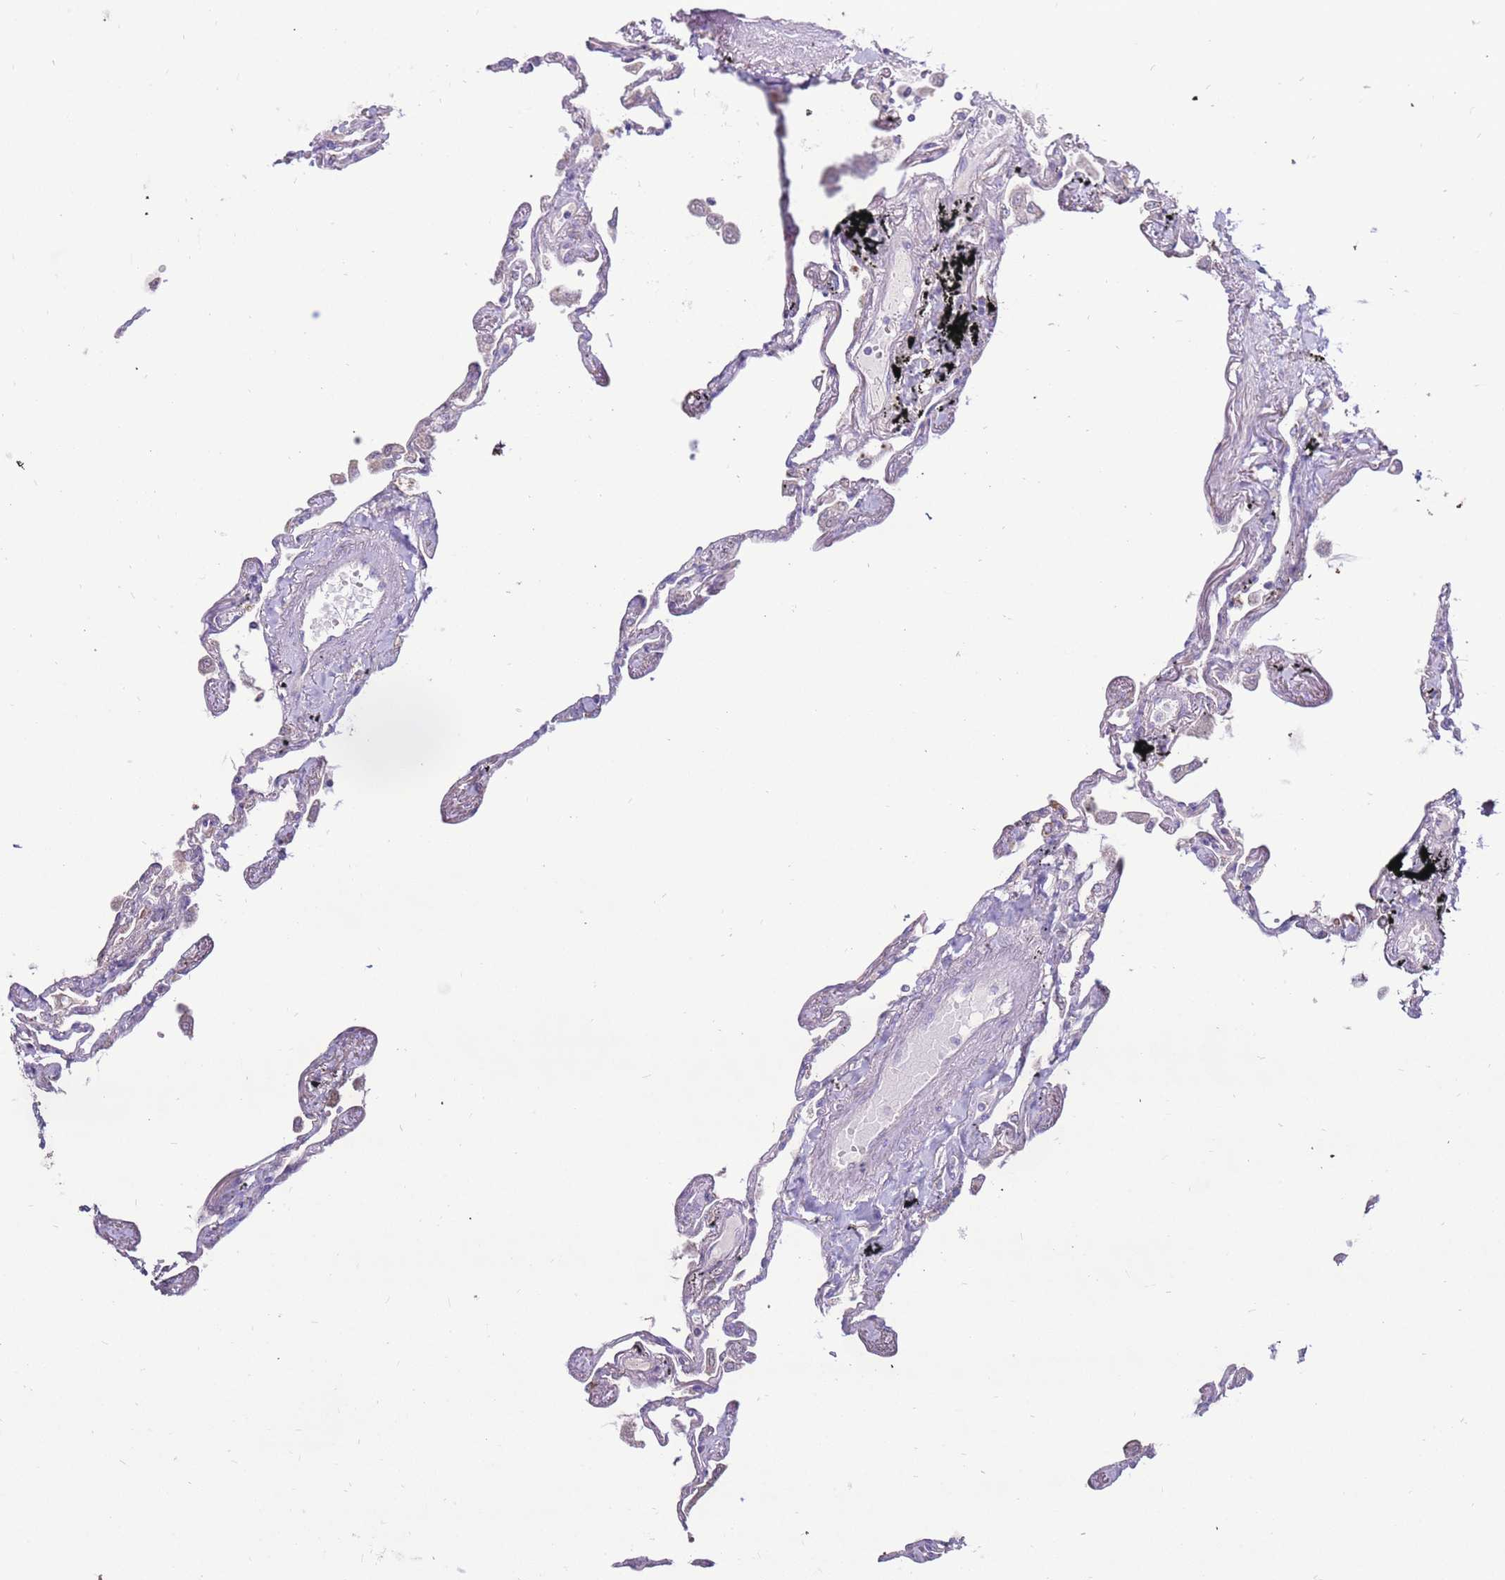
{"staining": {"intensity": "weak", "quantity": "25%-75%", "location": "cytoplasmic/membranous"}, "tissue": "lung", "cell_type": "Alveolar cells", "image_type": "normal", "snomed": [{"axis": "morphology", "description": "Normal tissue, NOS"}, {"axis": "topography", "description": "Lung"}], "caption": "Alveolar cells show low levels of weak cytoplasmic/membranous positivity in about 25%-75% of cells in benign lung. The protein of interest is shown in brown color, while the nuclei are stained blue.", "gene": "TRAPPC4", "patient": {"sex": "female", "age": 67}}